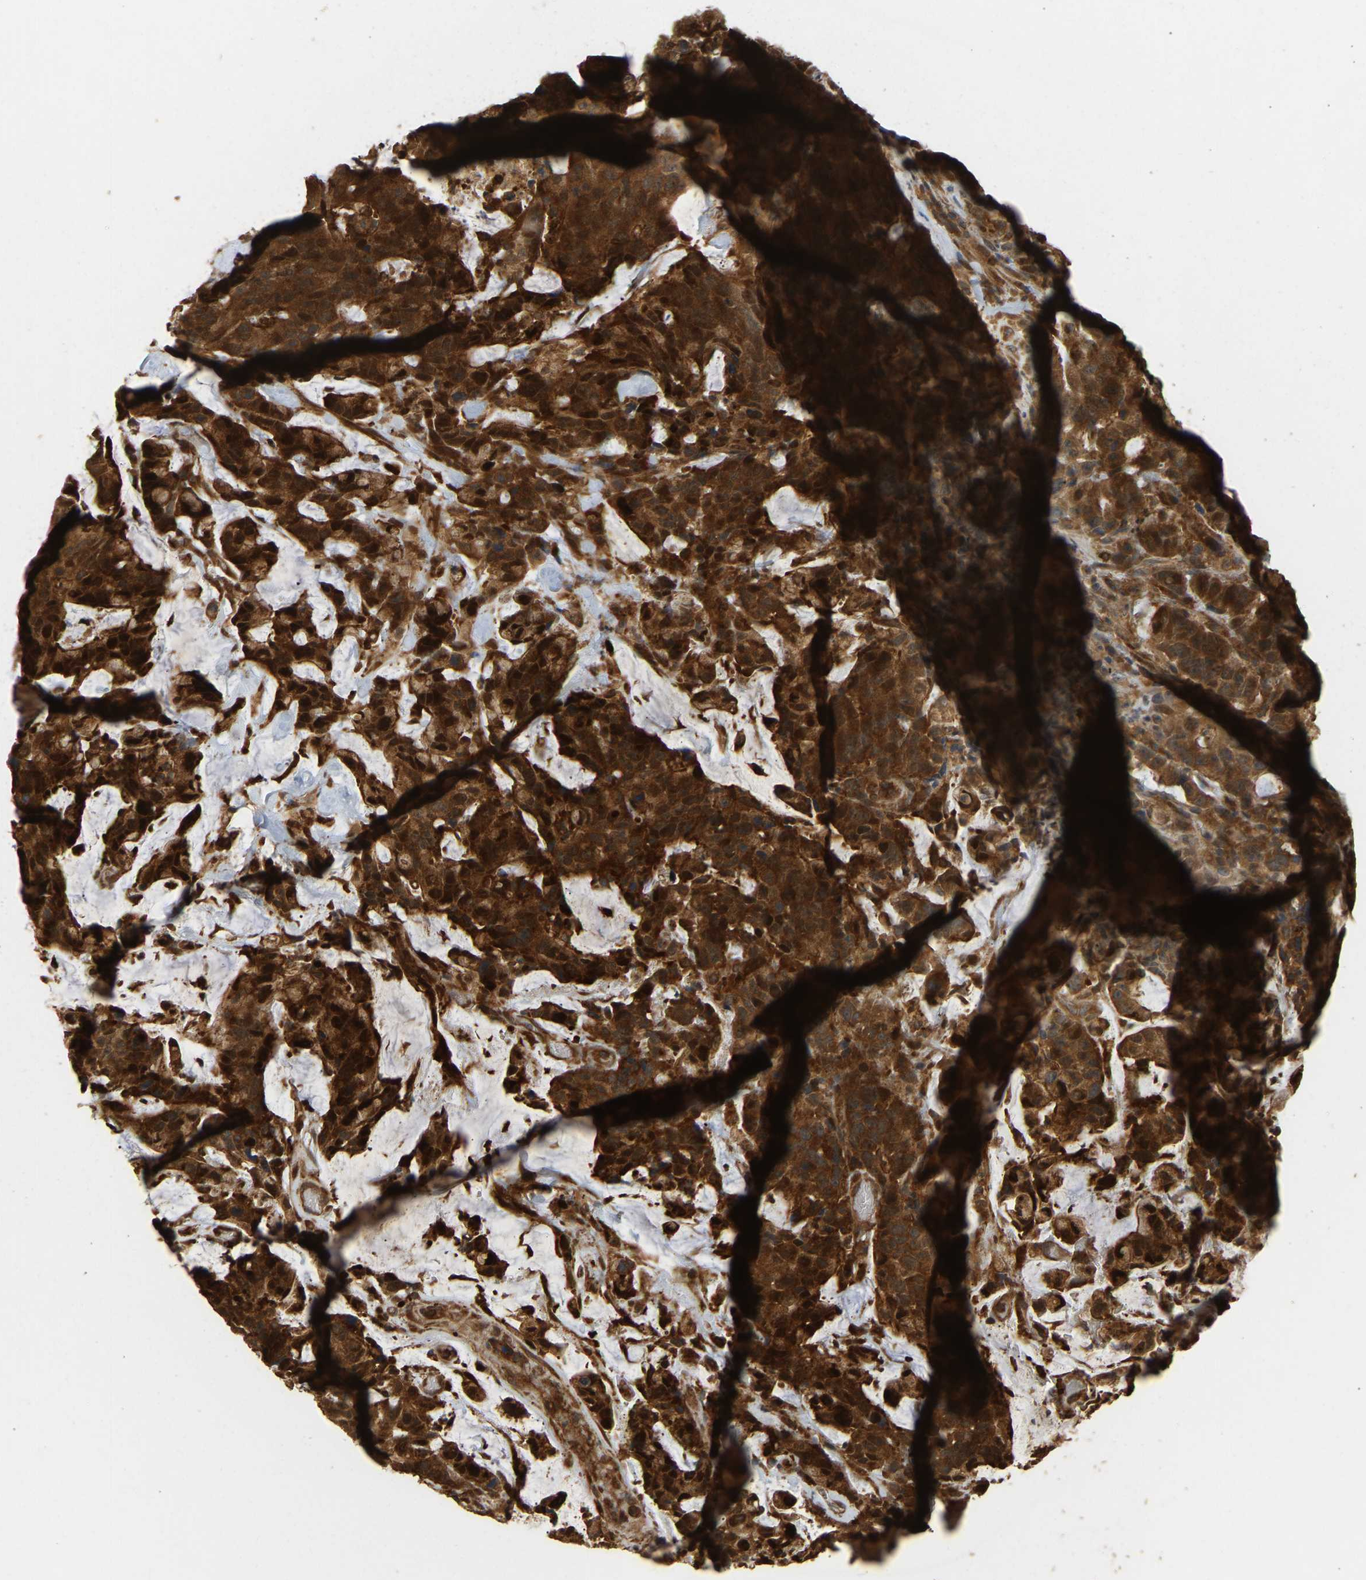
{"staining": {"intensity": "strong", "quantity": ">75%", "location": "cytoplasmic/membranous,nuclear"}, "tissue": "colorectal cancer", "cell_type": "Tumor cells", "image_type": "cancer", "snomed": [{"axis": "morphology", "description": "Adenocarcinoma, NOS"}, {"axis": "topography", "description": "Colon"}], "caption": "Adenocarcinoma (colorectal) tissue shows strong cytoplasmic/membranous and nuclear expression in about >75% of tumor cells, visualized by immunohistochemistry.", "gene": "GOPC", "patient": {"sex": "female", "age": 86}}